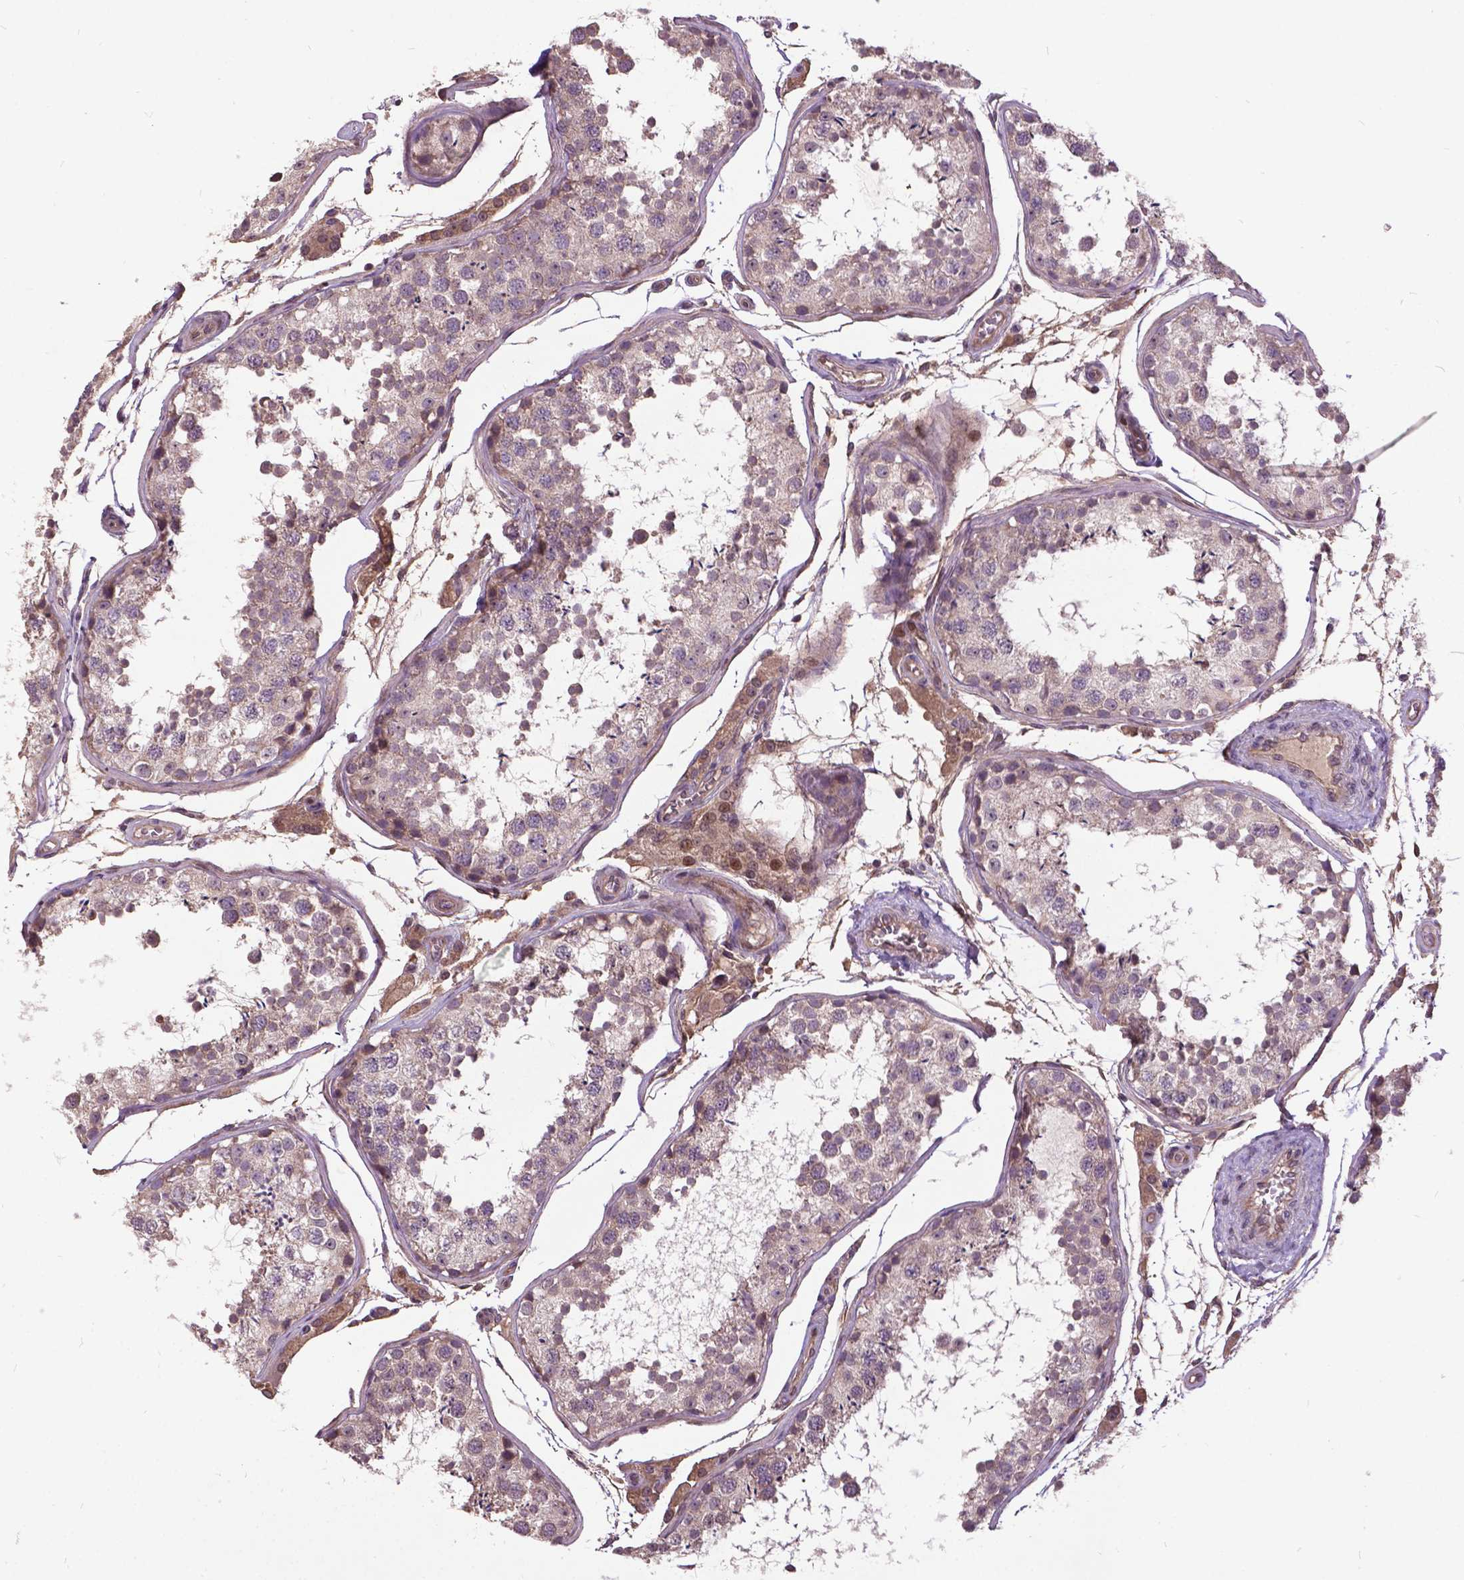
{"staining": {"intensity": "weak", "quantity": "<25%", "location": "cytoplasmic/membranous"}, "tissue": "testis", "cell_type": "Cells in seminiferous ducts", "image_type": "normal", "snomed": [{"axis": "morphology", "description": "Normal tissue, NOS"}, {"axis": "topography", "description": "Testis"}], "caption": "Cells in seminiferous ducts show no significant protein expression in benign testis. Brightfield microscopy of immunohistochemistry stained with DAB (3,3'-diaminobenzidine) (brown) and hematoxylin (blue), captured at high magnification.", "gene": "AP1S3", "patient": {"sex": "male", "age": 29}}